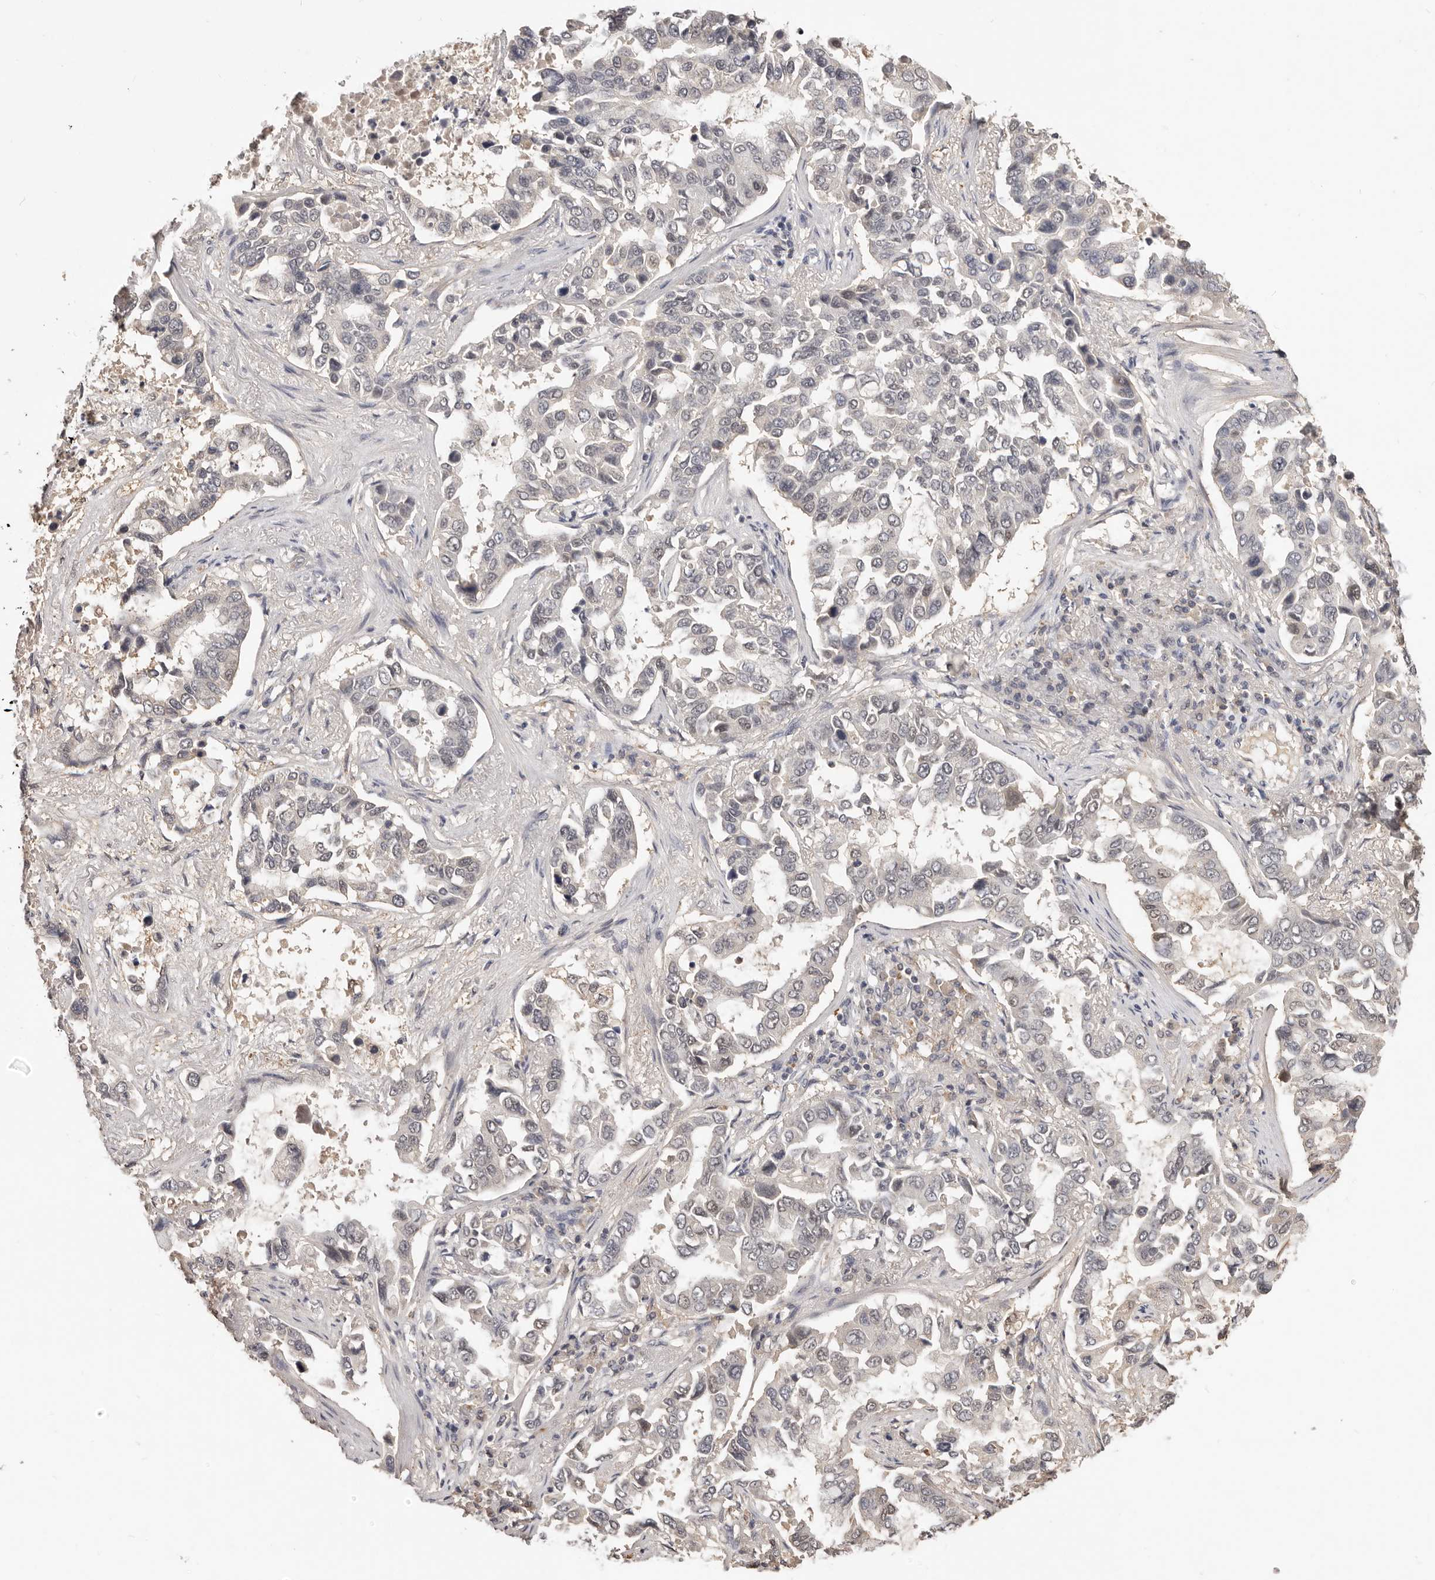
{"staining": {"intensity": "negative", "quantity": "none", "location": "none"}, "tissue": "lung cancer", "cell_type": "Tumor cells", "image_type": "cancer", "snomed": [{"axis": "morphology", "description": "Squamous cell carcinoma, NOS"}, {"axis": "topography", "description": "Lung"}], "caption": "Tumor cells are negative for brown protein staining in squamous cell carcinoma (lung).", "gene": "TSPAN13", "patient": {"sex": "male", "age": 66}}